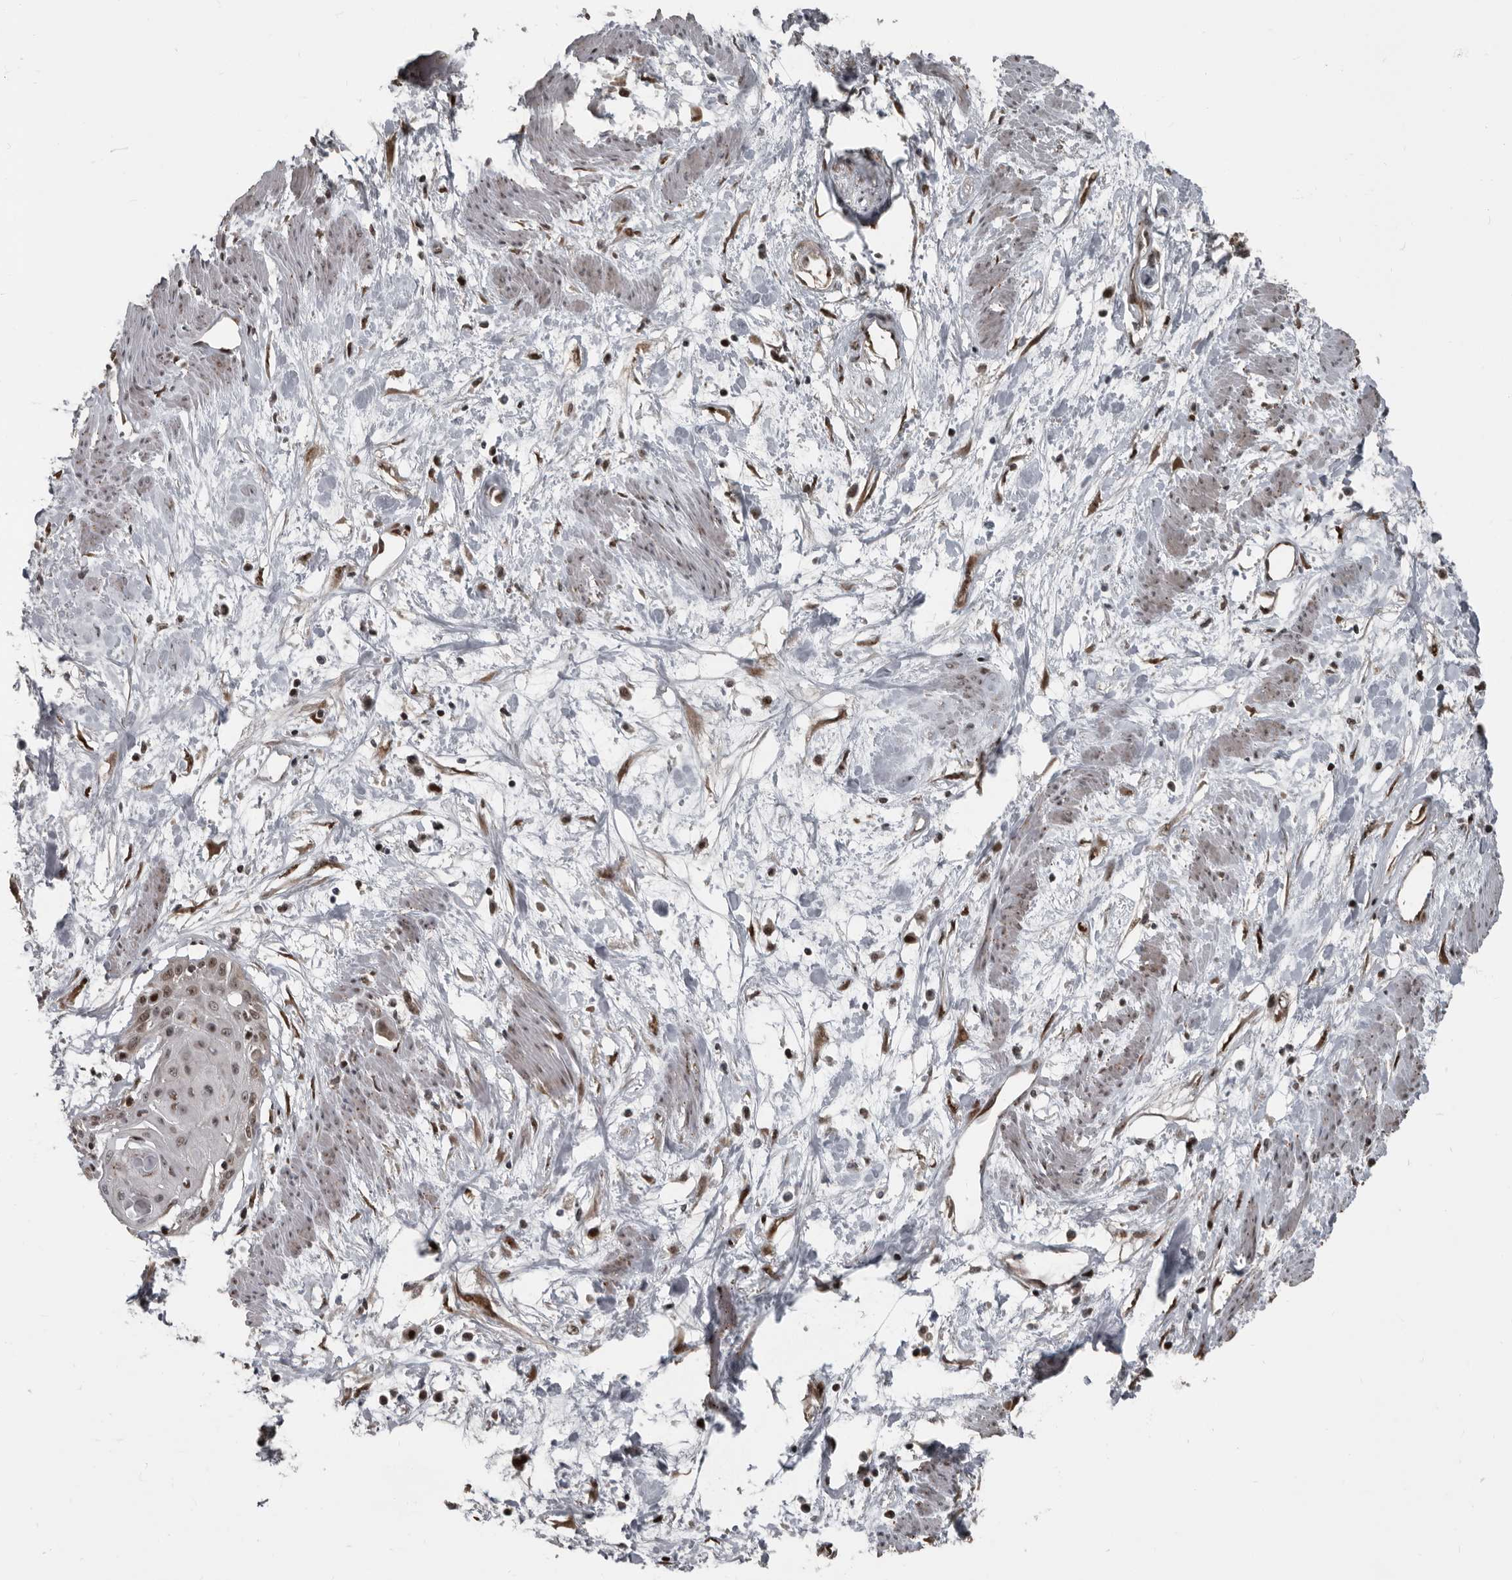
{"staining": {"intensity": "moderate", "quantity": "<25%", "location": "nuclear"}, "tissue": "cervical cancer", "cell_type": "Tumor cells", "image_type": "cancer", "snomed": [{"axis": "morphology", "description": "Squamous cell carcinoma, NOS"}, {"axis": "topography", "description": "Cervix"}], "caption": "The histopathology image exhibits immunohistochemical staining of squamous cell carcinoma (cervical). There is moderate nuclear positivity is identified in about <25% of tumor cells. (brown staining indicates protein expression, while blue staining denotes nuclei).", "gene": "CHD1L", "patient": {"sex": "female", "age": 57}}